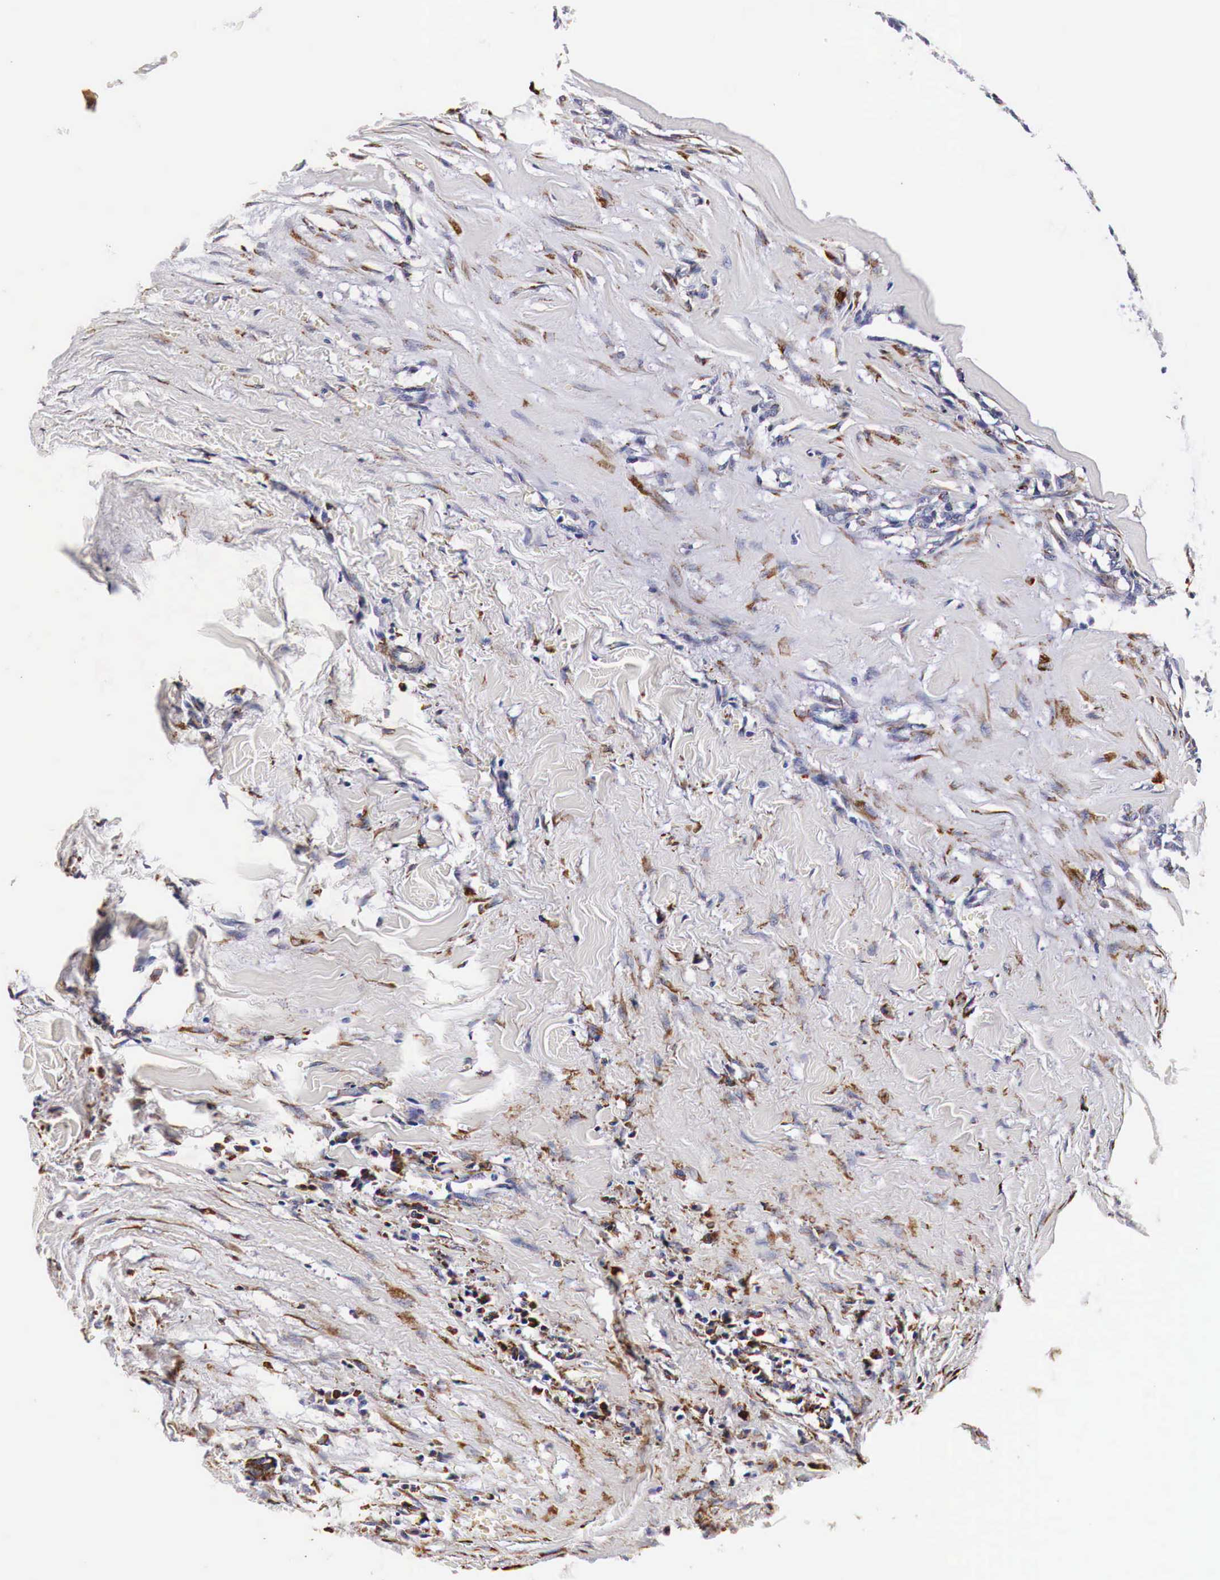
{"staining": {"intensity": "moderate", "quantity": ">75%", "location": "cytoplasmic/membranous"}, "tissue": "head and neck cancer", "cell_type": "Tumor cells", "image_type": "cancer", "snomed": [{"axis": "morphology", "description": "Squamous cell carcinoma, NOS"}, {"axis": "topography", "description": "Salivary gland"}, {"axis": "topography", "description": "Head-Neck"}], "caption": "Immunohistochemical staining of human head and neck squamous cell carcinoma reveals medium levels of moderate cytoplasmic/membranous protein staining in about >75% of tumor cells. Ihc stains the protein in brown and the nuclei are stained blue.", "gene": "CKAP4", "patient": {"sex": "male", "age": 70}}